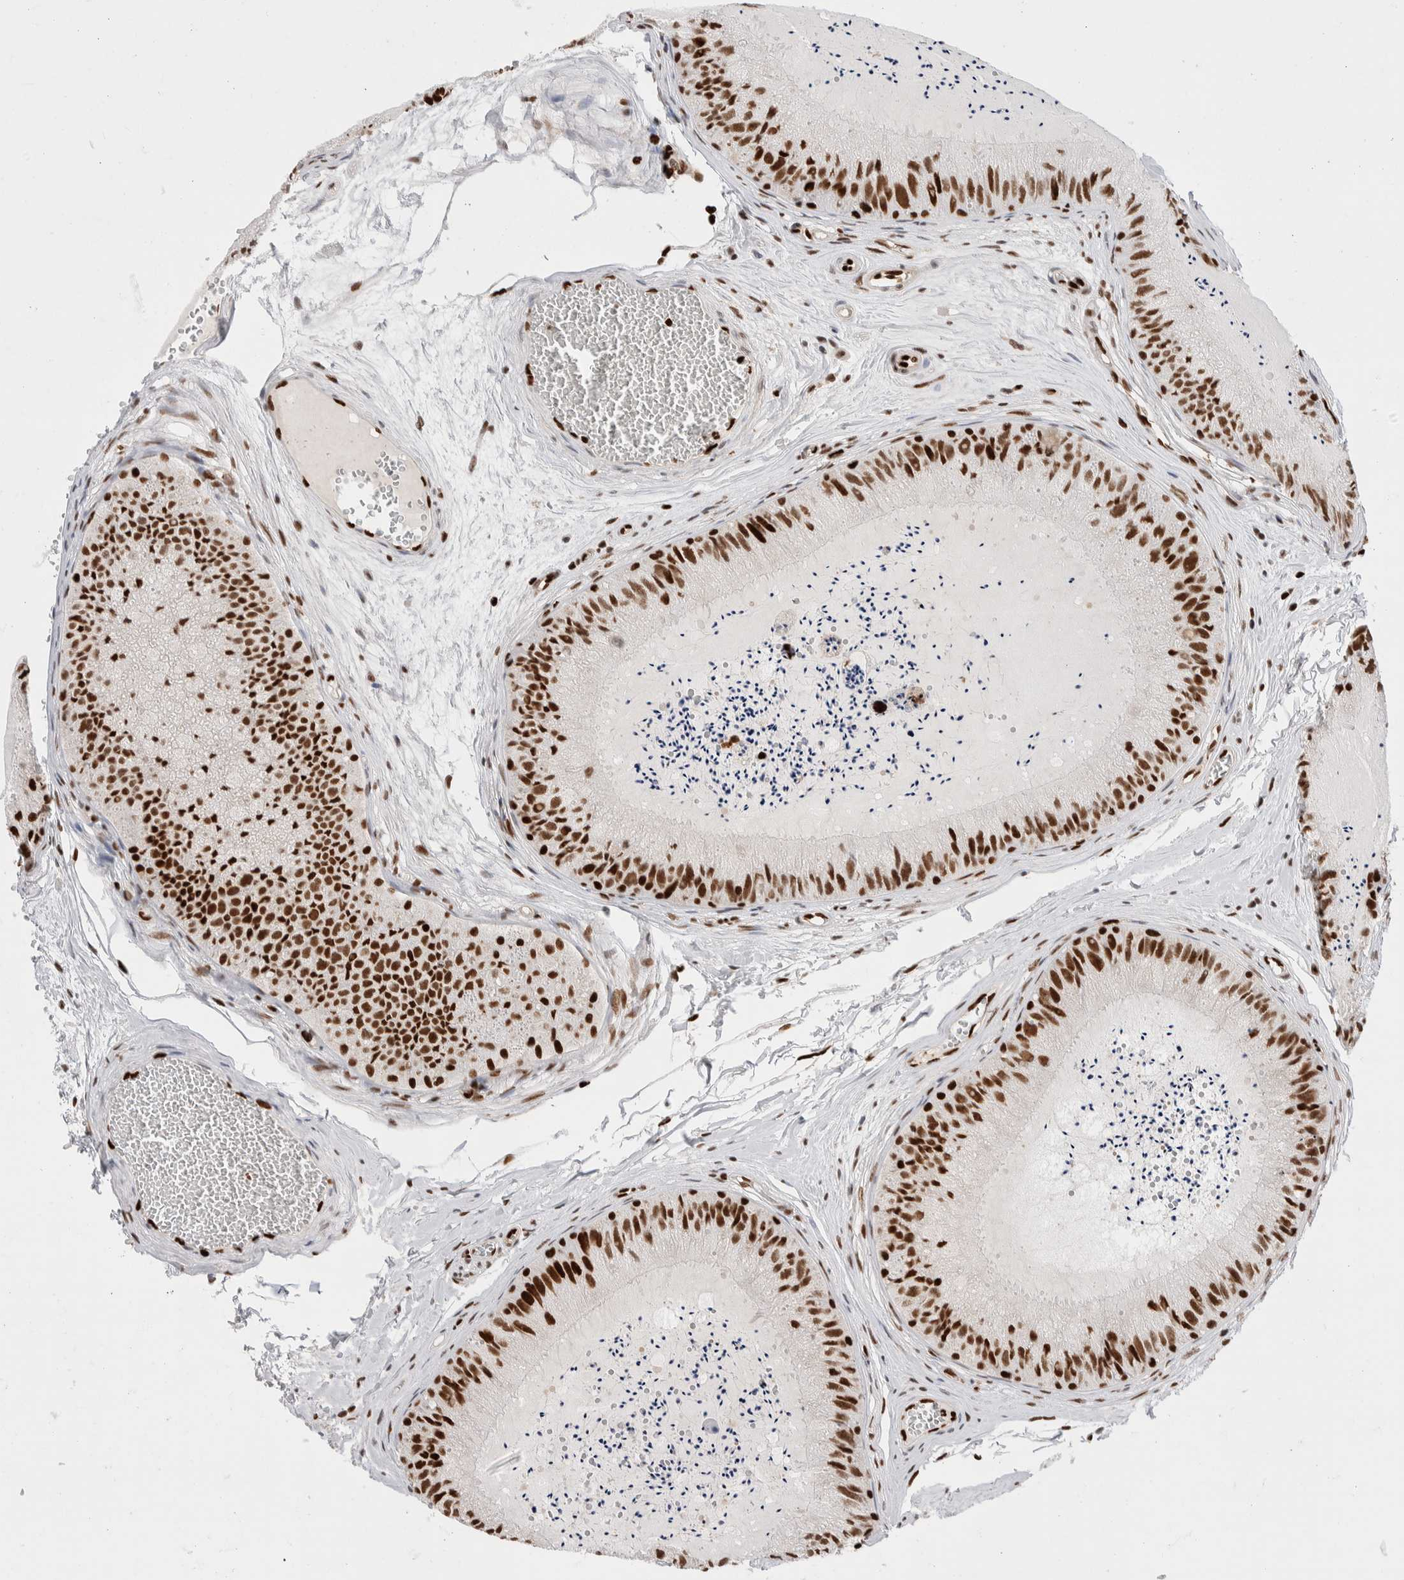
{"staining": {"intensity": "strong", "quantity": ">75%", "location": "nuclear"}, "tissue": "epididymis", "cell_type": "Glandular cells", "image_type": "normal", "snomed": [{"axis": "morphology", "description": "Normal tissue, NOS"}, {"axis": "topography", "description": "Epididymis"}], "caption": "Glandular cells reveal strong nuclear staining in about >75% of cells in benign epididymis.", "gene": "C17orf49", "patient": {"sex": "male", "age": 31}}